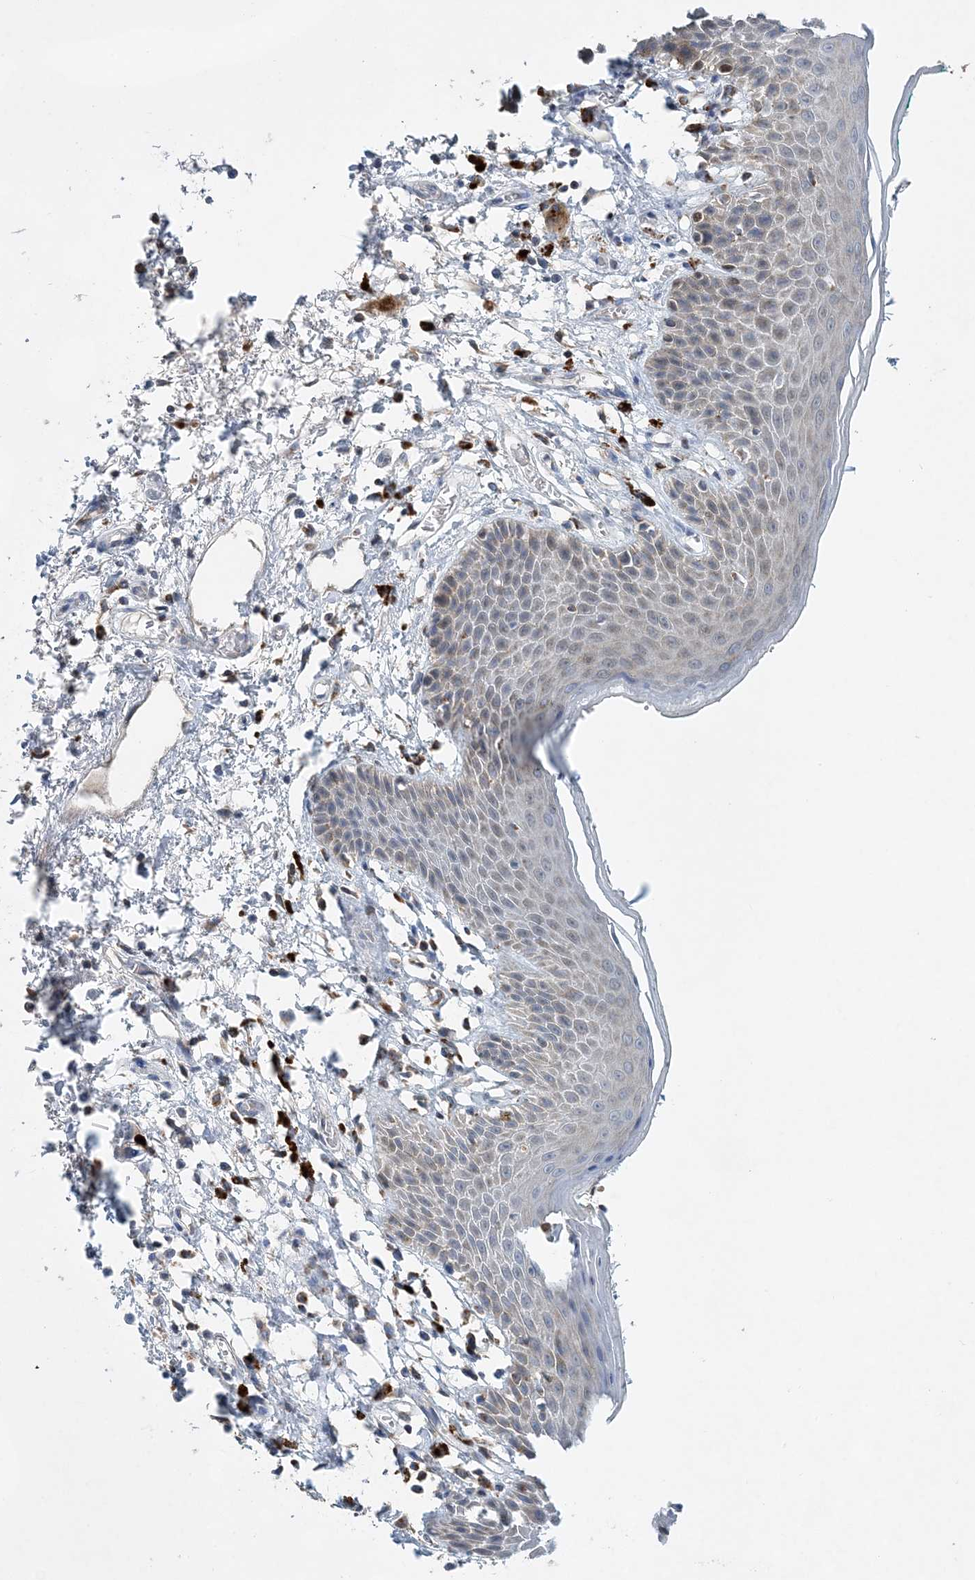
{"staining": {"intensity": "weak", "quantity": "<25%", "location": "cytoplasmic/membranous"}, "tissue": "skin", "cell_type": "Epidermal cells", "image_type": "normal", "snomed": [{"axis": "morphology", "description": "Normal tissue, NOS"}, {"axis": "topography", "description": "Anal"}], "caption": "The photomicrograph displays no staining of epidermal cells in benign skin. (Immunohistochemistry, brightfield microscopy, high magnification).", "gene": "TRAPPC13", "patient": {"sex": "male", "age": 74}}